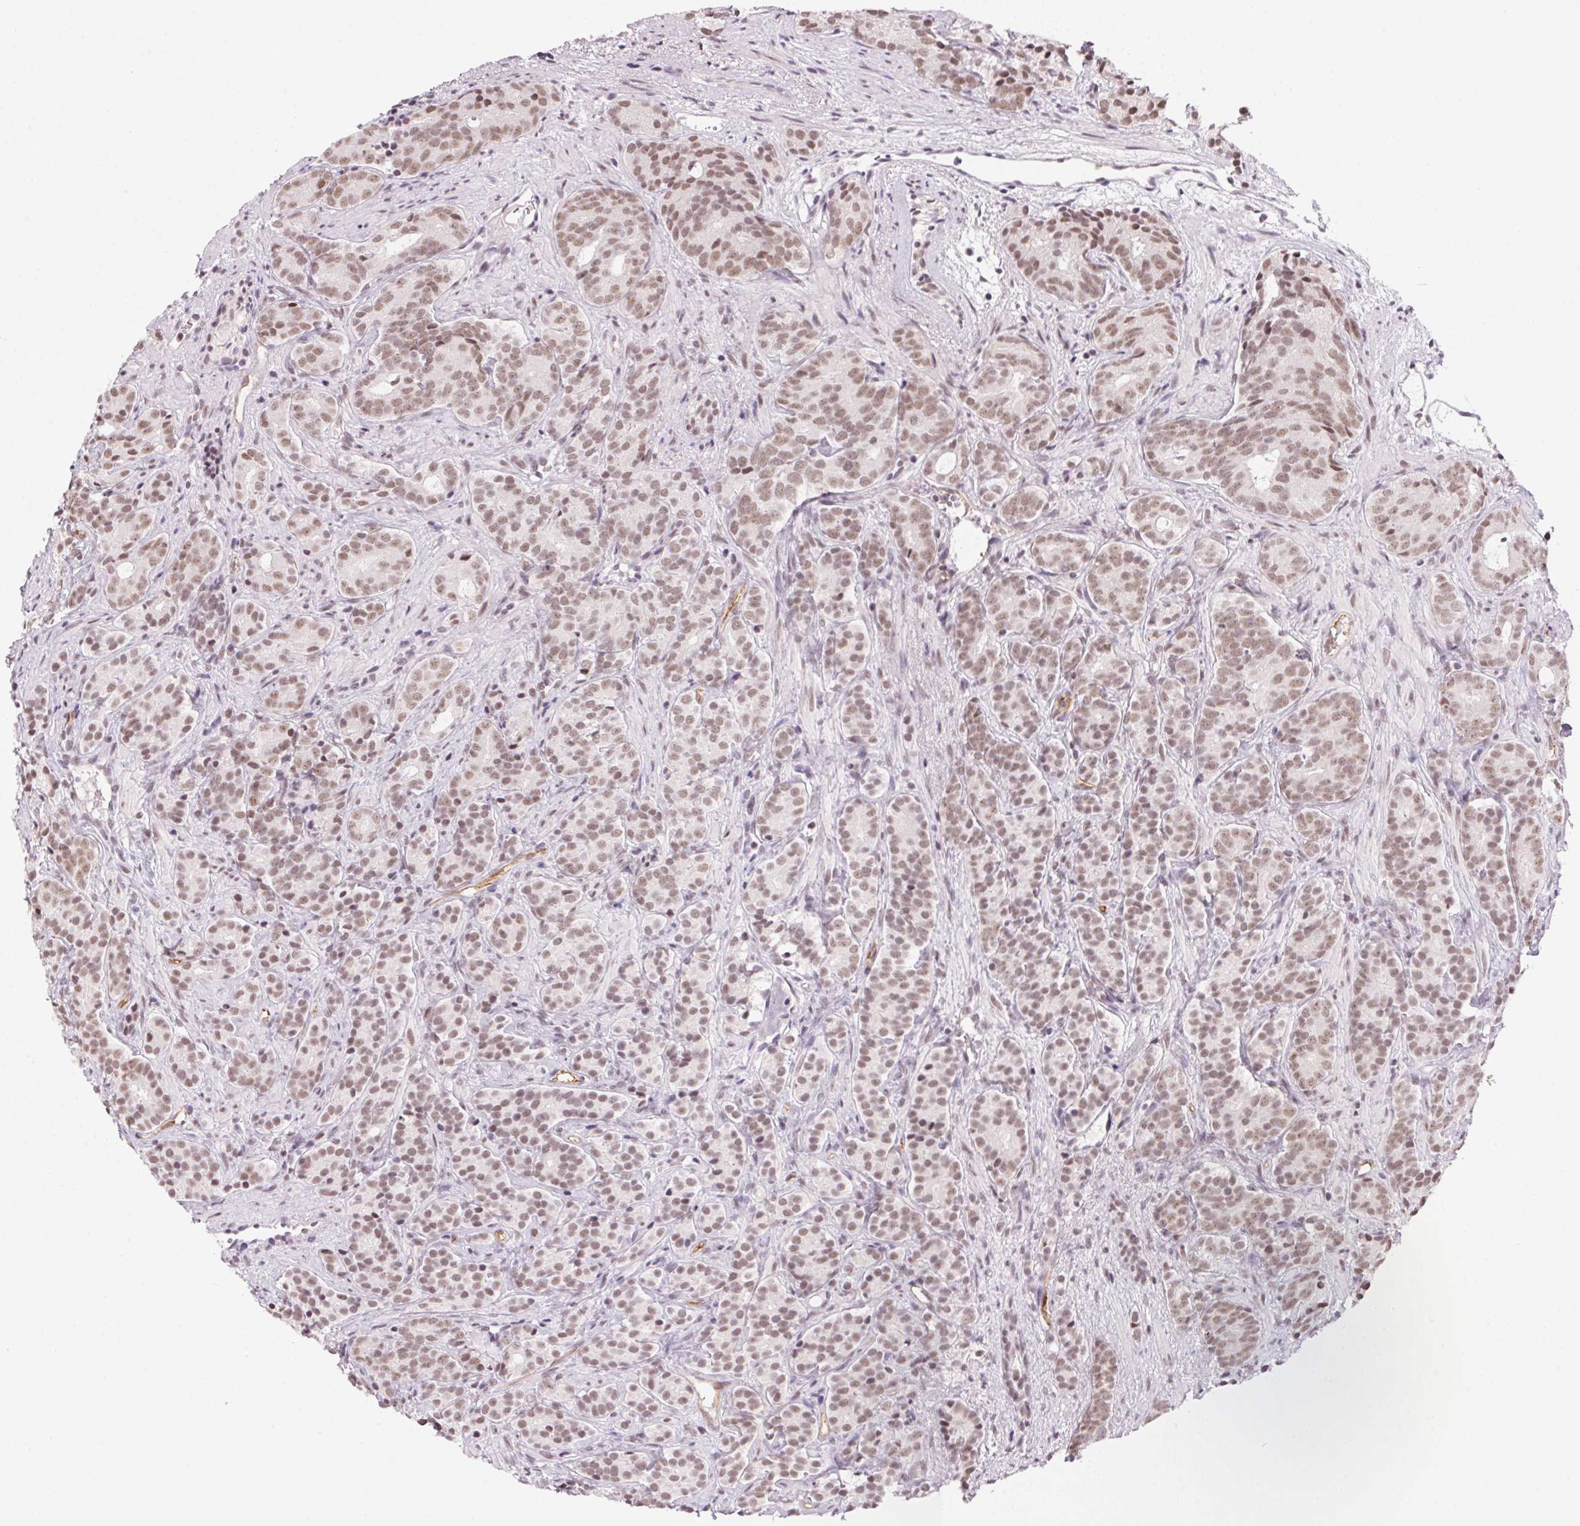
{"staining": {"intensity": "moderate", "quantity": ">75%", "location": "nuclear"}, "tissue": "prostate cancer", "cell_type": "Tumor cells", "image_type": "cancer", "snomed": [{"axis": "morphology", "description": "Adenocarcinoma, High grade"}, {"axis": "topography", "description": "Prostate"}], "caption": "This photomicrograph exhibits adenocarcinoma (high-grade) (prostate) stained with immunohistochemistry to label a protein in brown. The nuclear of tumor cells show moderate positivity for the protein. Nuclei are counter-stained blue.", "gene": "SRSF7", "patient": {"sex": "male", "age": 84}}